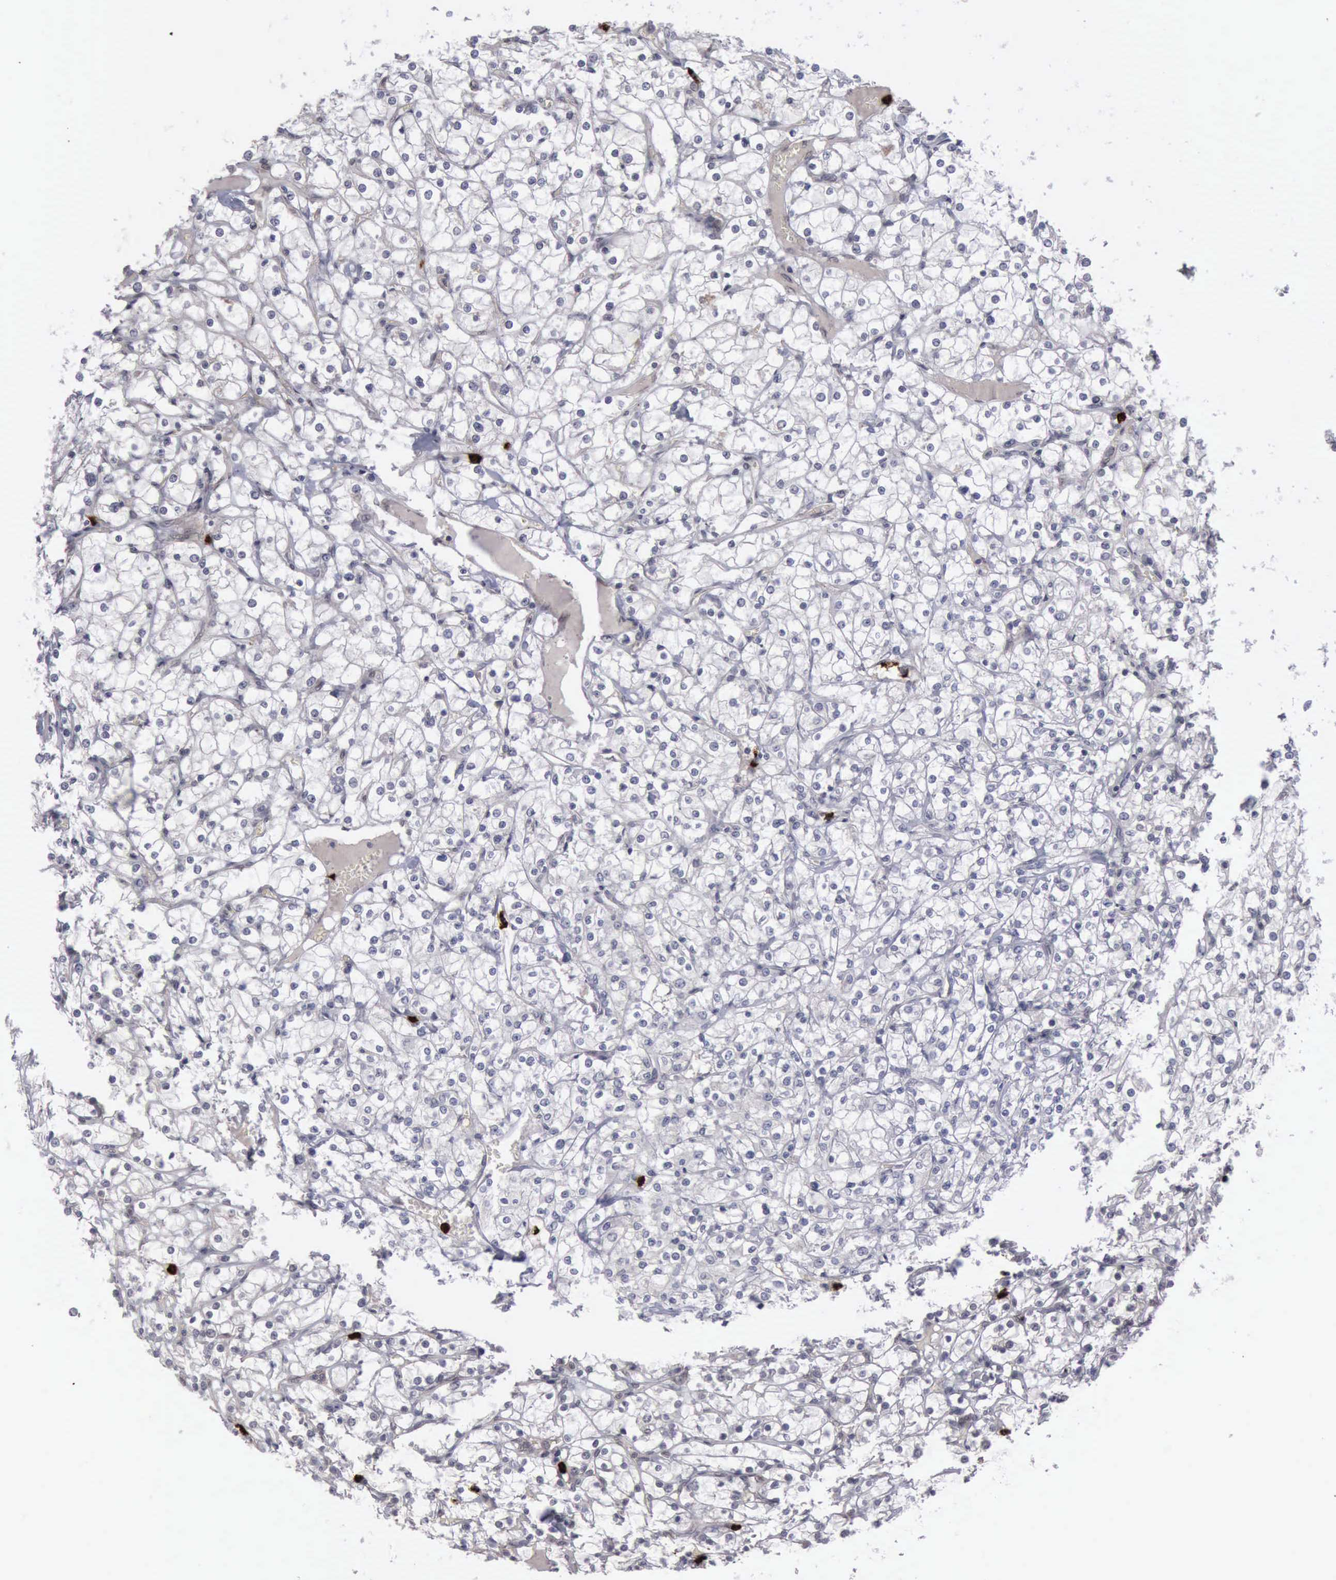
{"staining": {"intensity": "negative", "quantity": "none", "location": "none"}, "tissue": "renal cancer", "cell_type": "Tumor cells", "image_type": "cancer", "snomed": [{"axis": "morphology", "description": "Adenocarcinoma, NOS"}, {"axis": "topography", "description": "Kidney"}], "caption": "High magnification brightfield microscopy of renal adenocarcinoma stained with DAB (3,3'-diaminobenzidine) (brown) and counterstained with hematoxylin (blue): tumor cells show no significant positivity.", "gene": "MMP9", "patient": {"sex": "female", "age": 73}}